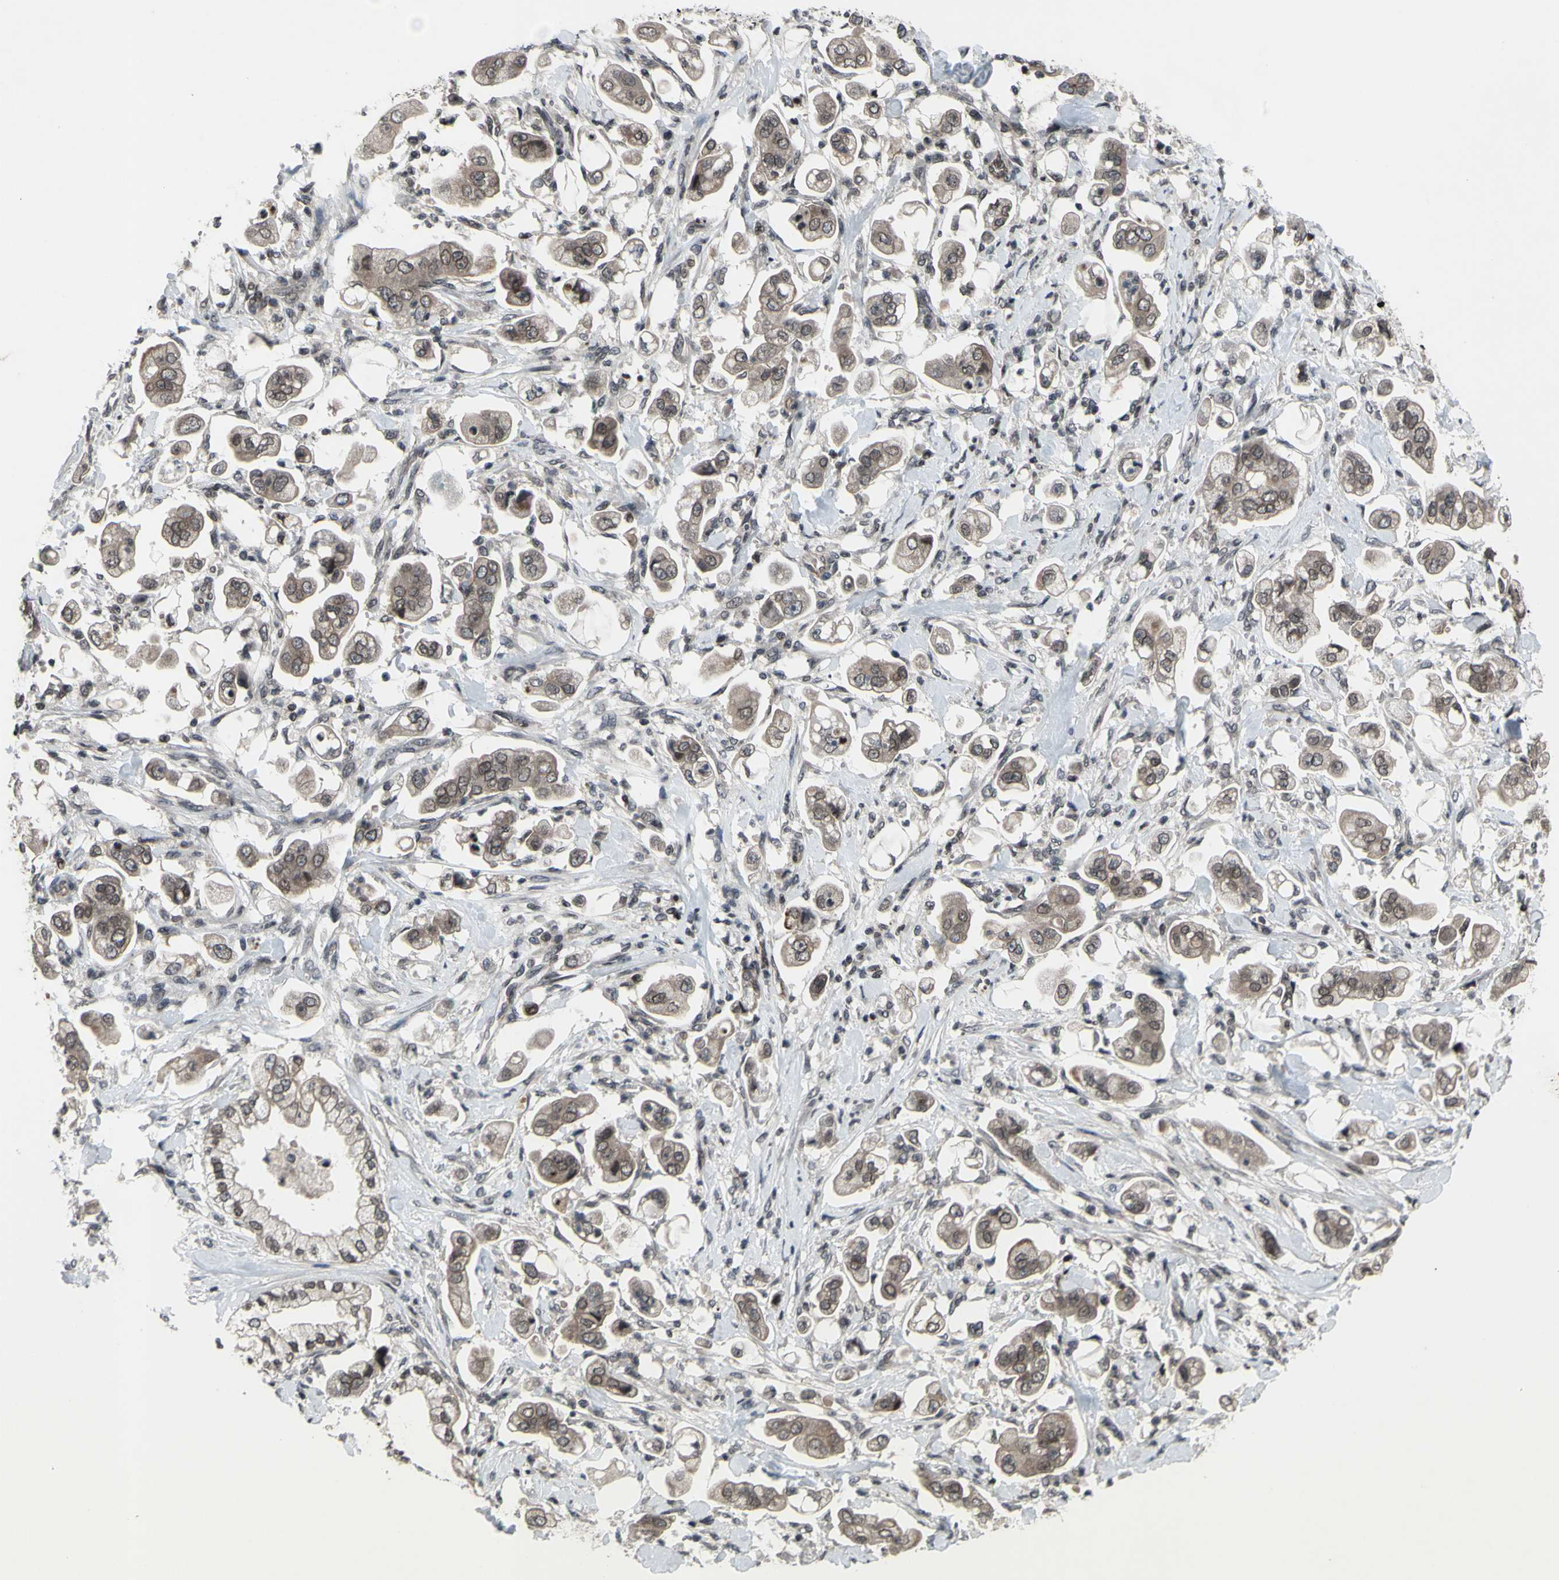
{"staining": {"intensity": "weak", "quantity": ">75%", "location": "cytoplasmic/membranous,nuclear"}, "tissue": "stomach cancer", "cell_type": "Tumor cells", "image_type": "cancer", "snomed": [{"axis": "morphology", "description": "Adenocarcinoma, NOS"}, {"axis": "topography", "description": "Stomach"}], "caption": "A brown stain labels weak cytoplasmic/membranous and nuclear staining of a protein in human stomach cancer (adenocarcinoma) tumor cells.", "gene": "XPO1", "patient": {"sex": "male", "age": 62}}